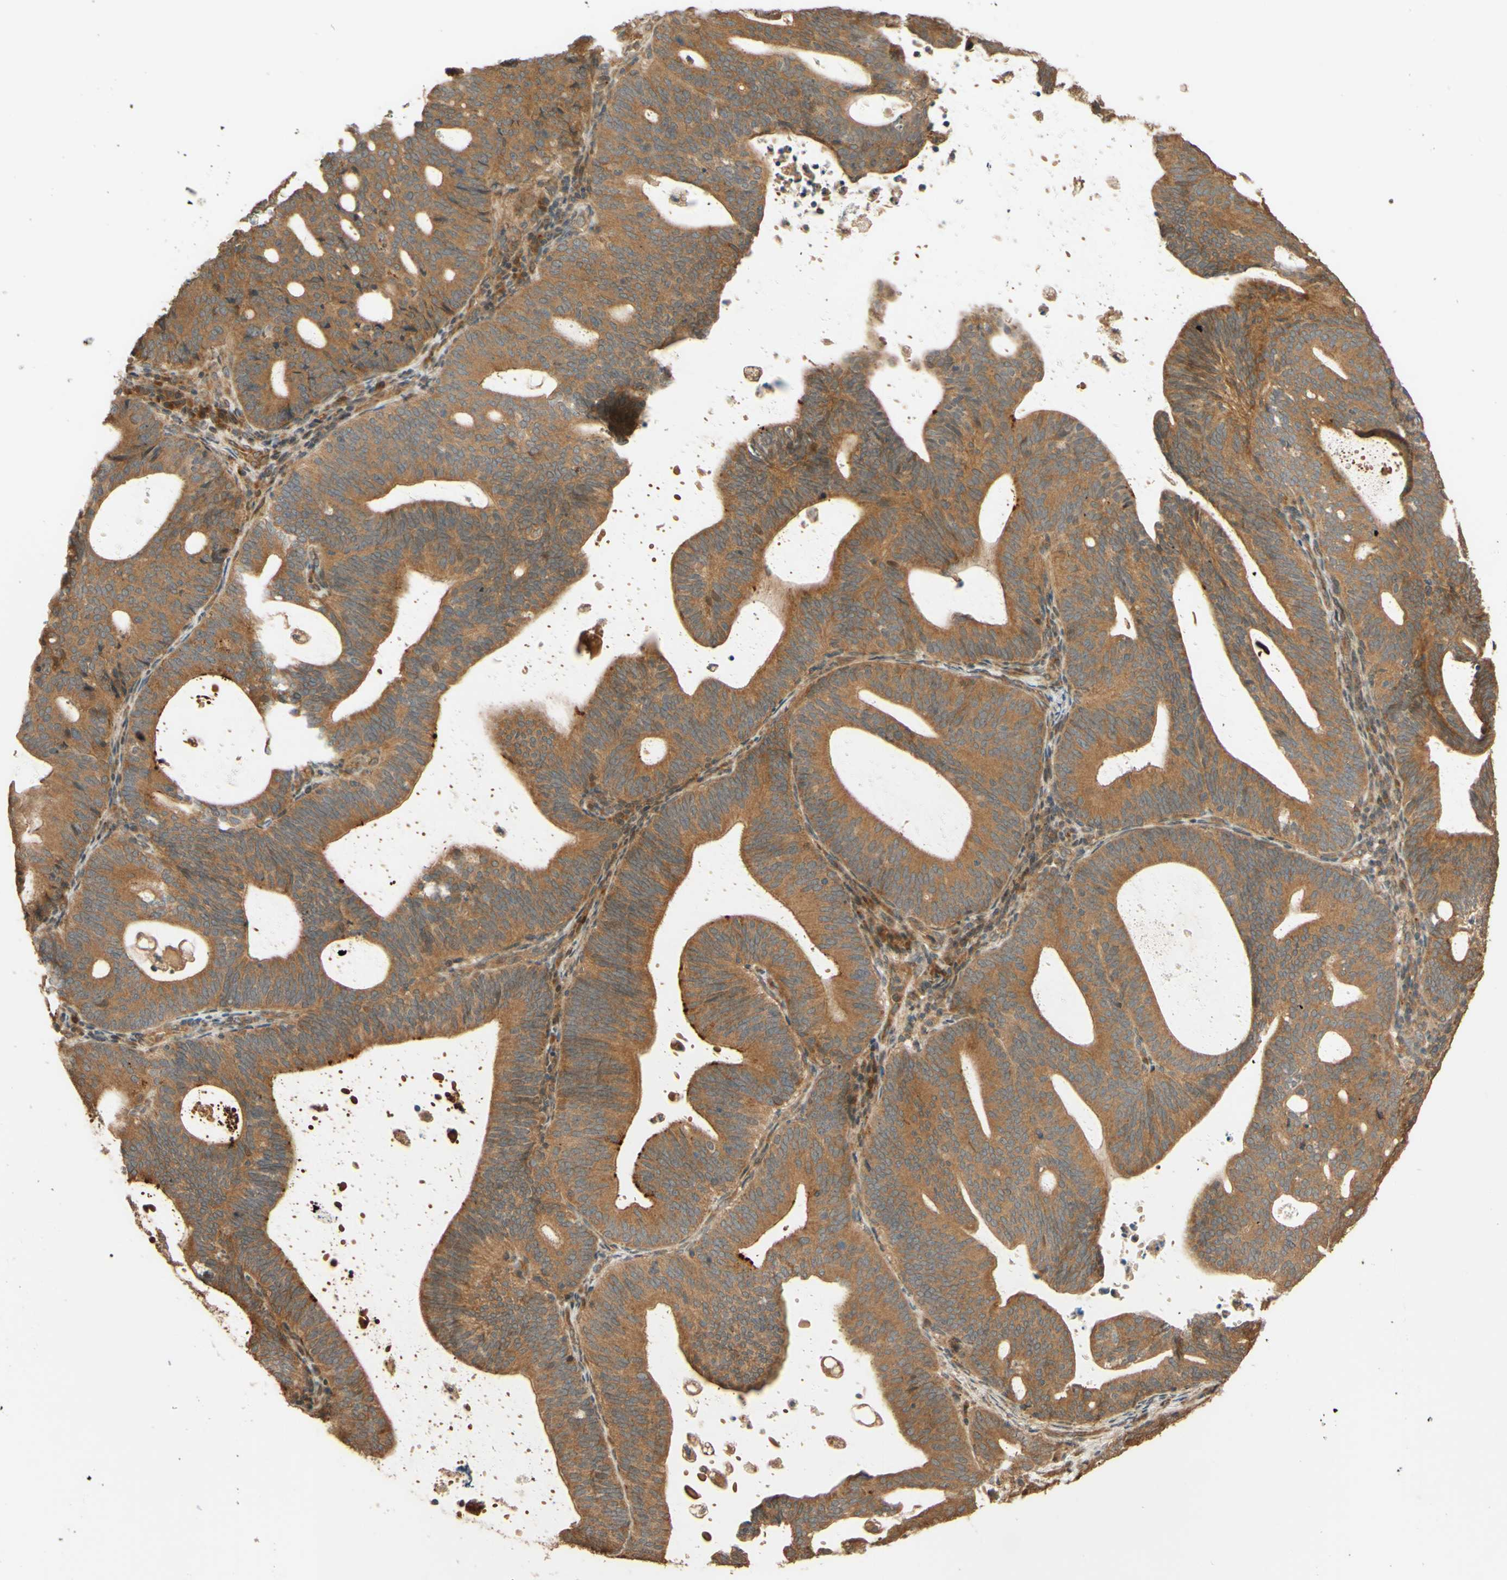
{"staining": {"intensity": "moderate", "quantity": ">75%", "location": "cytoplasmic/membranous"}, "tissue": "endometrial cancer", "cell_type": "Tumor cells", "image_type": "cancer", "snomed": [{"axis": "morphology", "description": "Adenocarcinoma, NOS"}, {"axis": "topography", "description": "Uterus"}], "caption": "Immunohistochemical staining of human endometrial cancer (adenocarcinoma) exhibits moderate cytoplasmic/membranous protein staining in about >75% of tumor cells.", "gene": "RNF19A", "patient": {"sex": "female", "age": 83}}